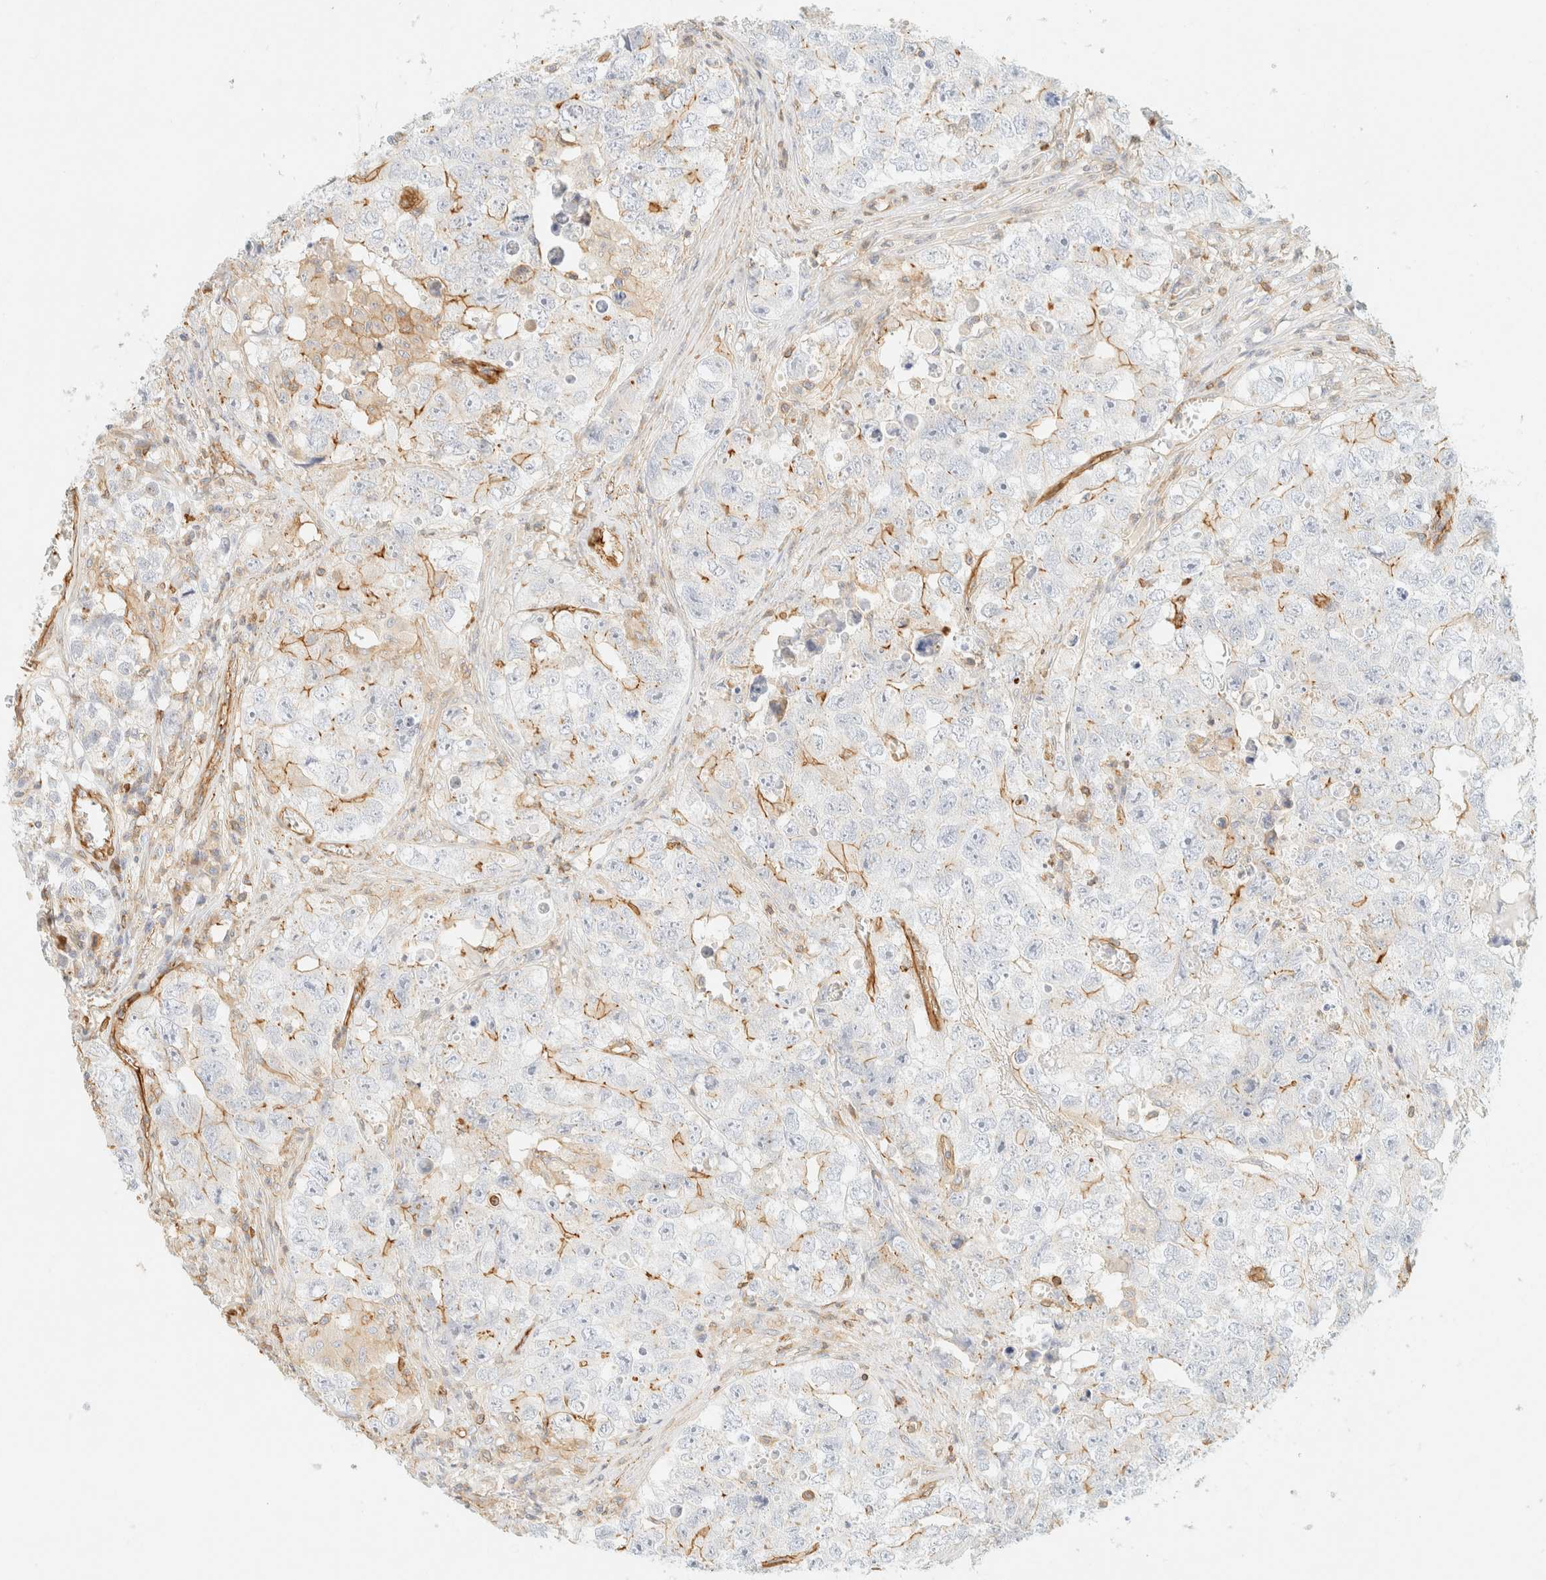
{"staining": {"intensity": "moderate", "quantity": "<25%", "location": "cytoplasmic/membranous"}, "tissue": "testis cancer", "cell_type": "Tumor cells", "image_type": "cancer", "snomed": [{"axis": "morphology", "description": "Seminoma, NOS"}, {"axis": "morphology", "description": "Carcinoma, Embryonal, NOS"}, {"axis": "topography", "description": "Testis"}], "caption": "Testis cancer (embryonal carcinoma) was stained to show a protein in brown. There is low levels of moderate cytoplasmic/membranous staining in about <25% of tumor cells. (DAB (3,3'-diaminobenzidine) IHC, brown staining for protein, blue staining for nuclei).", "gene": "OTOP2", "patient": {"sex": "male", "age": 43}}